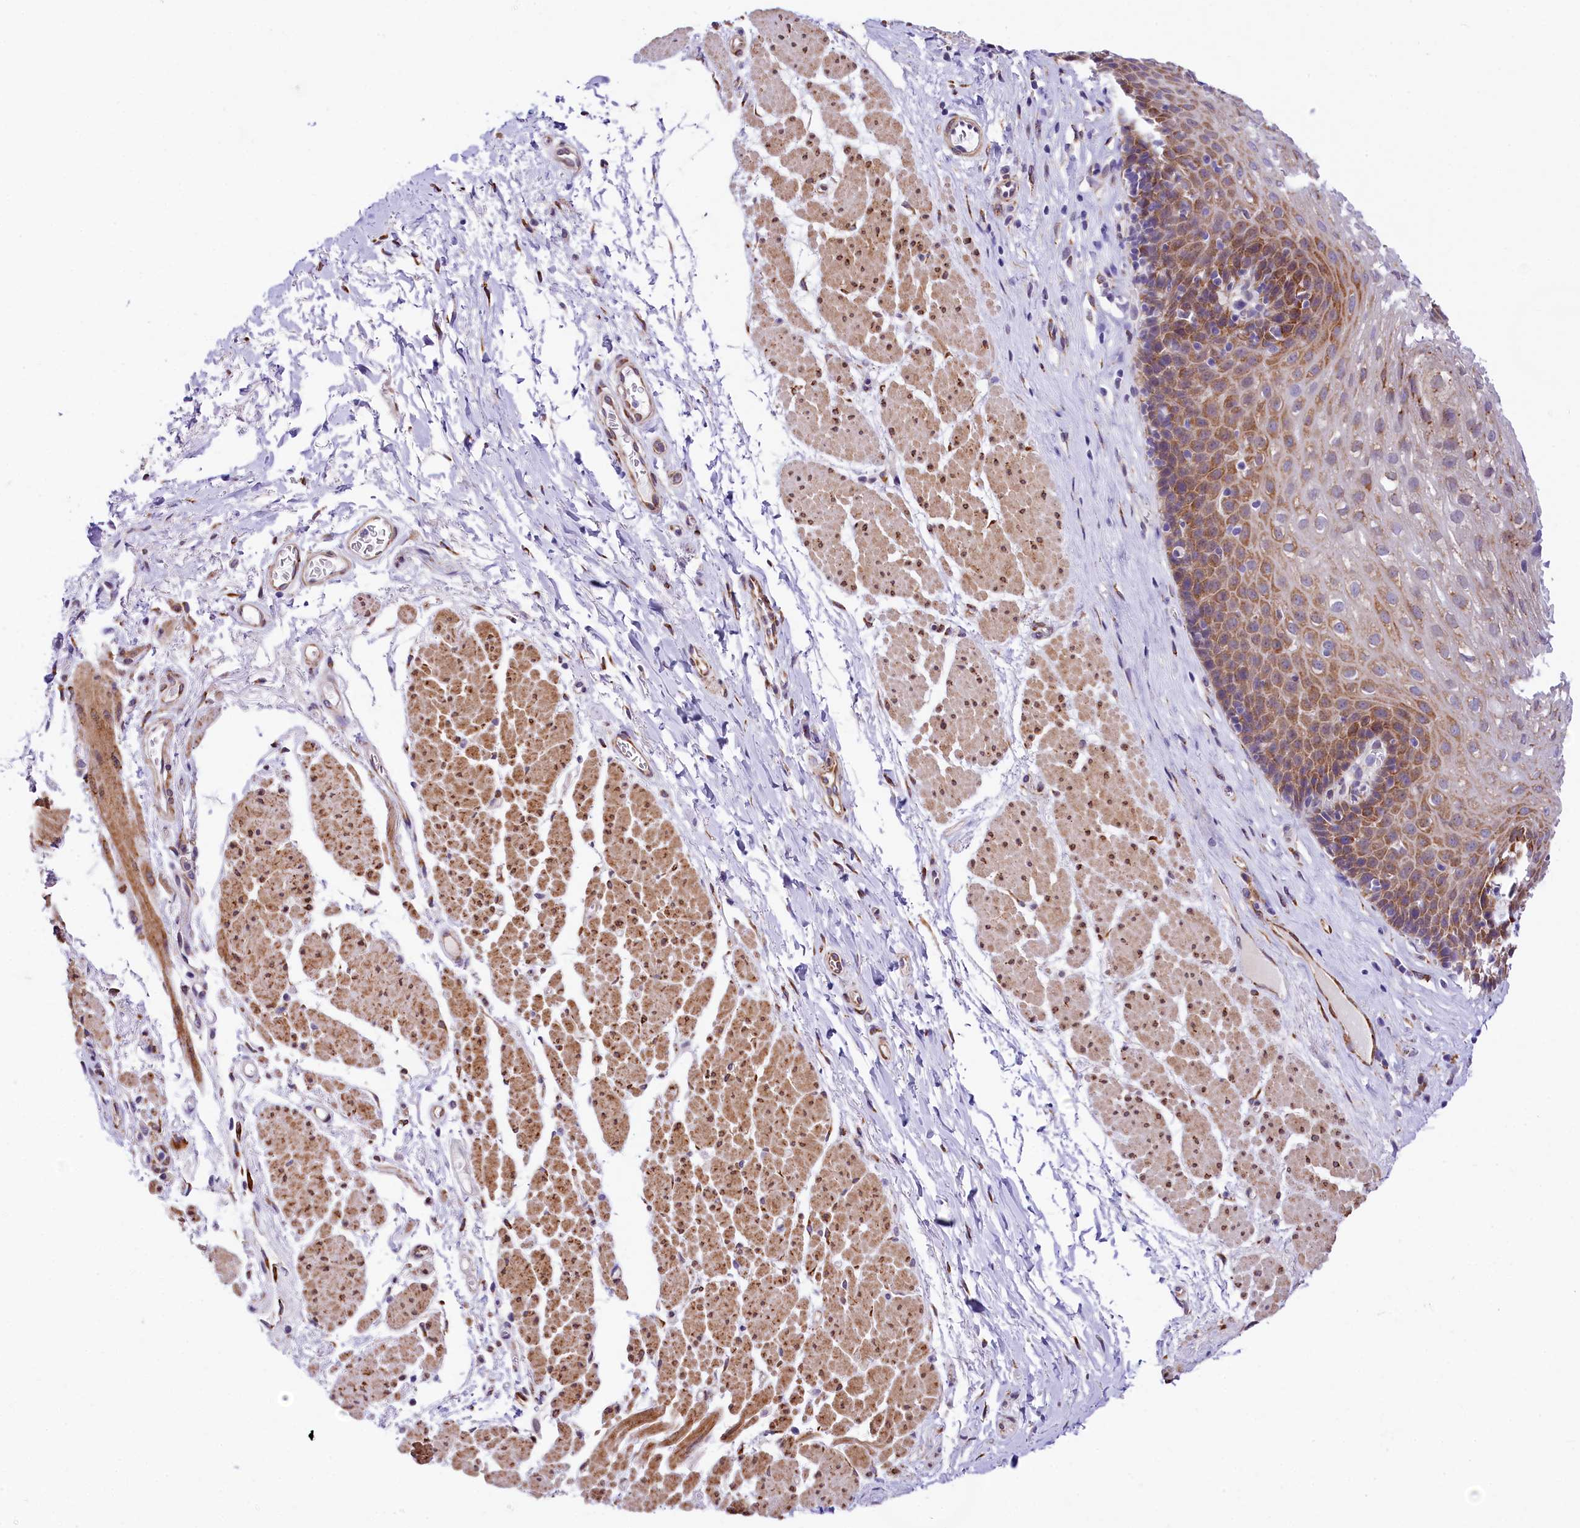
{"staining": {"intensity": "moderate", "quantity": ">75%", "location": "cytoplasmic/membranous"}, "tissue": "esophagus", "cell_type": "Squamous epithelial cells", "image_type": "normal", "snomed": [{"axis": "morphology", "description": "Normal tissue, NOS"}, {"axis": "topography", "description": "Esophagus"}], "caption": "Immunohistochemistry (IHC) of benign human esophagus displays medium levels of moderate cytoplasmic/membranous positivity in approximately >75% of squamous epithelial cells. (IHC, brightfield microscopy, high magnification).", "gene": "ITGA1", "patient": {"sex": "female", "age": 66}}